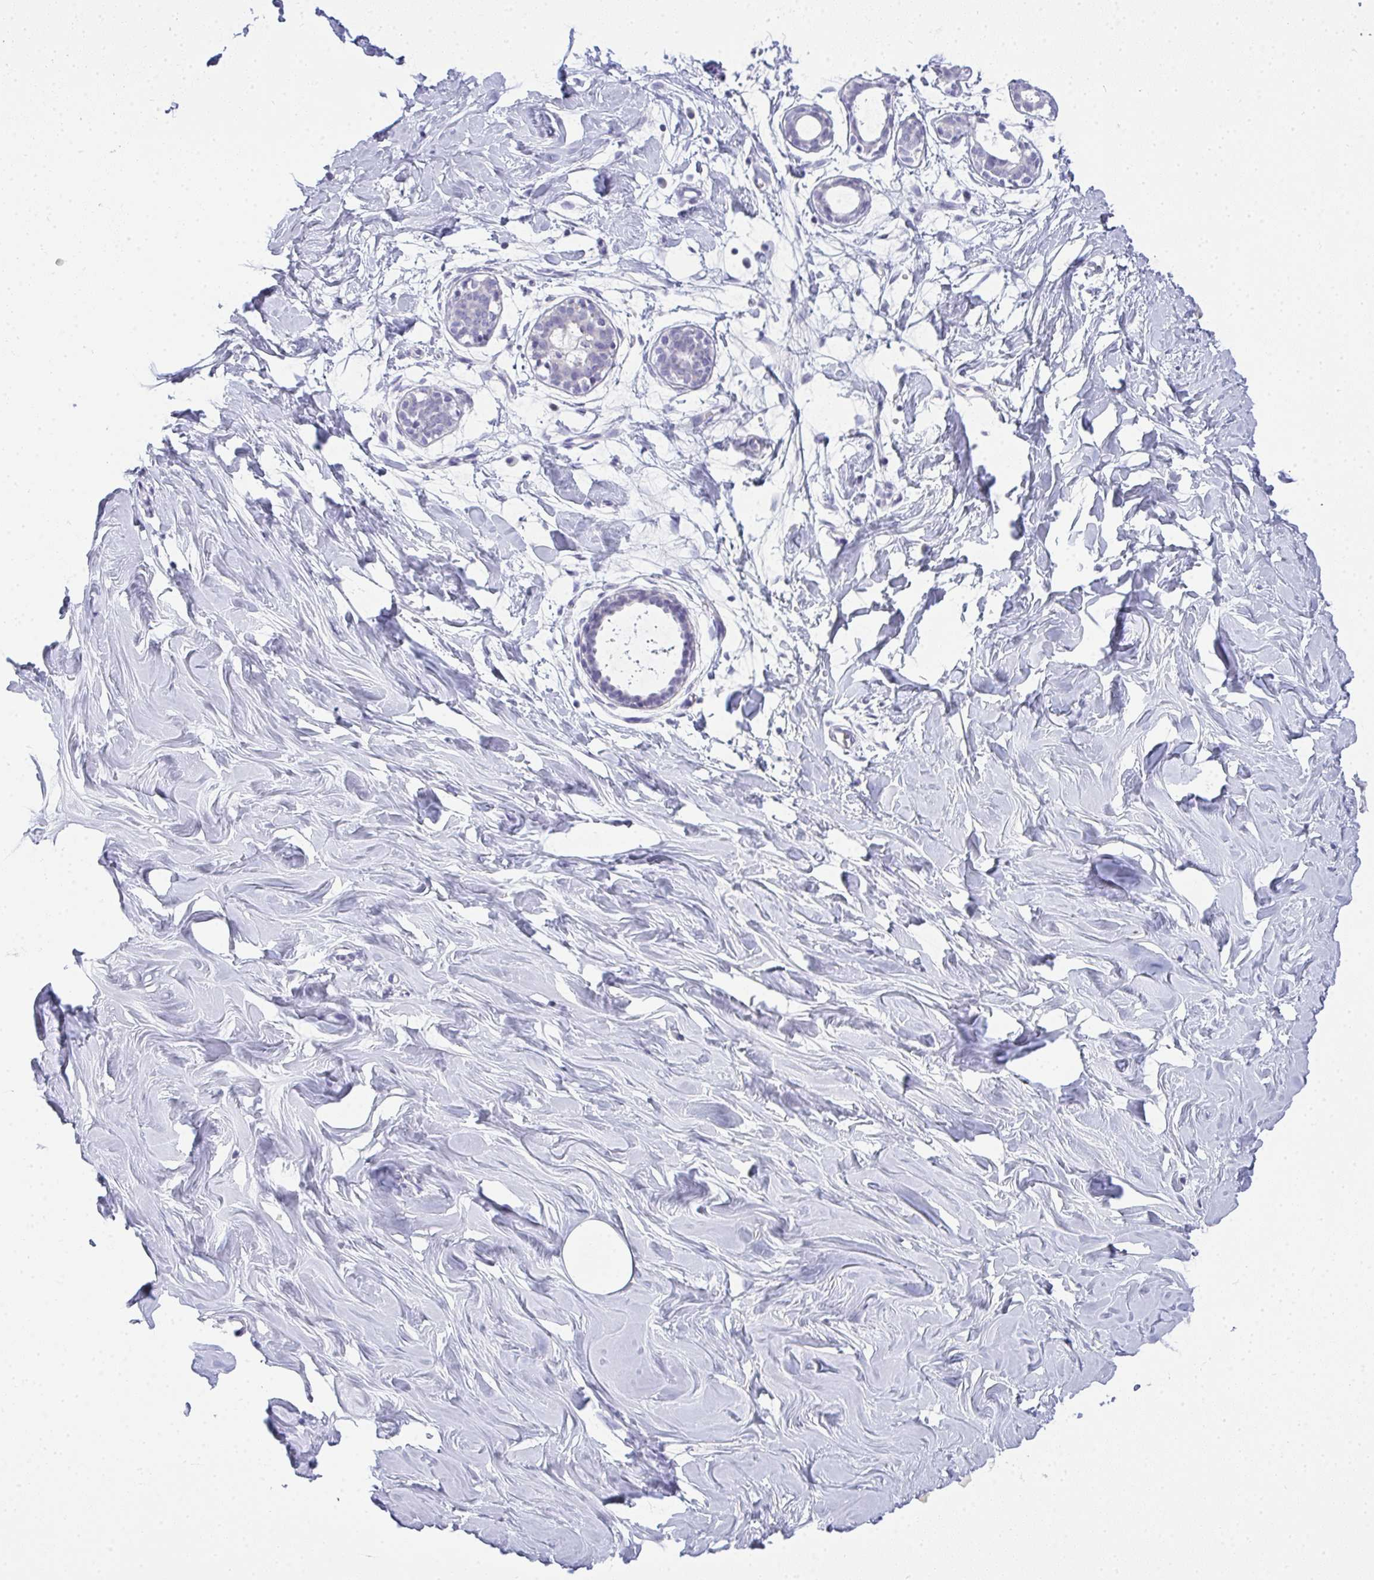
{"staining": {"intensity": "negative", "quantity": "none", "location": "none"}, "tissue": "breast", "cell_type": "Adipocytes", "image_type": "normal", "snomed": [{"axis": "morphology", "description": "Normal tissue, NOS"}, {"axis": "topography", "description": "Breast"}], "caption": "Immunohistochemical staining of normal breast exhibits no significant expression in adipocytes. The staining is performed using DAB (3,3'-diaminobenzidine) brown chromogen with nuclei counter-stained in using hematoxylin.", "gene": "GSDMB", "patient": {"sex": "female", "age": 27}}